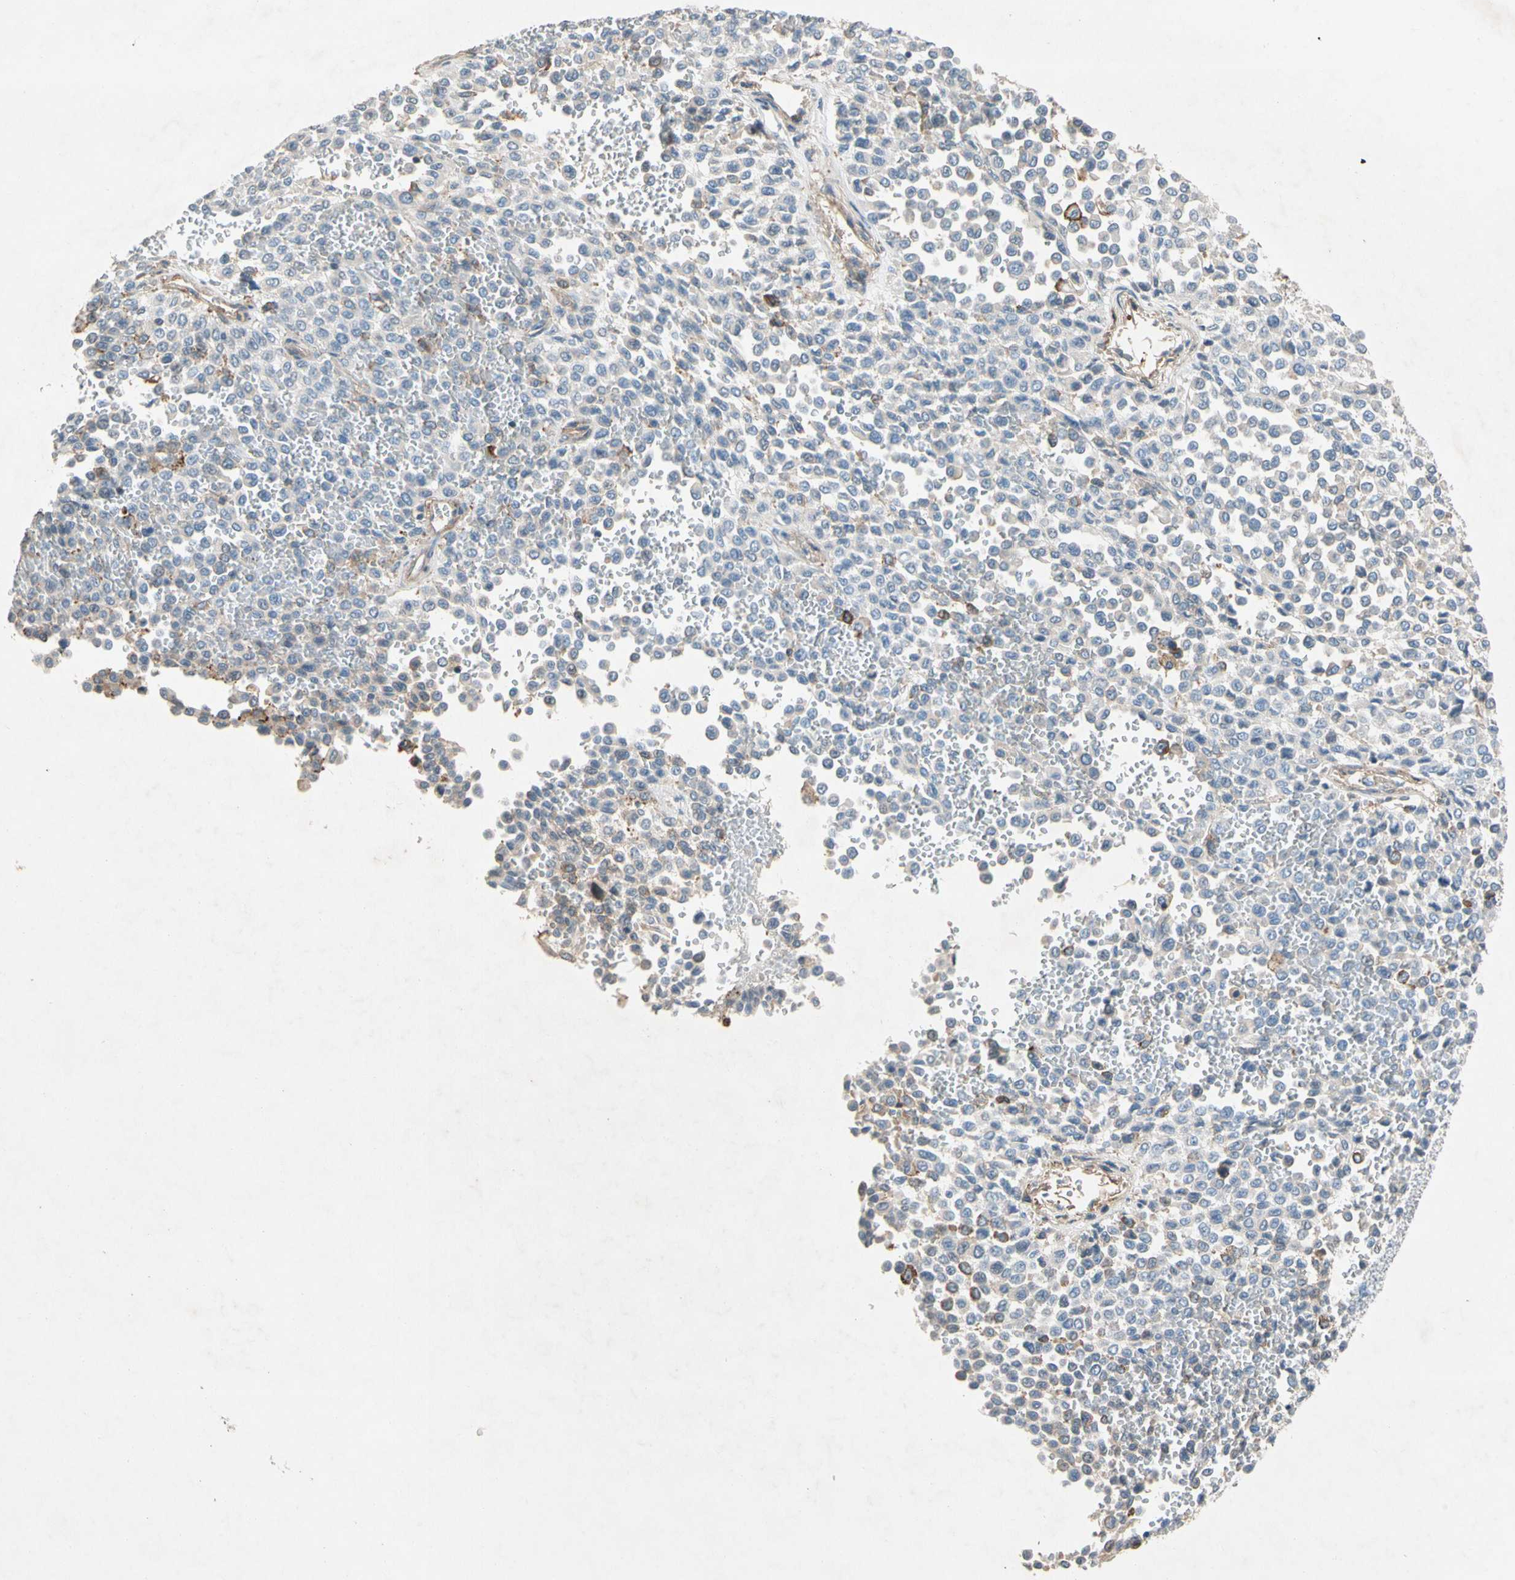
{"staining": {"intensity": "weak", "quantity": "<25%", "location": "cytoplasmic/membranous"}, "tissue": "melanoma", "cell_type": "Tumor cells", "image_type": "cancer", "snomed": [{"axis": "morphology", "description": "Malignant melanoma, Metastatic site"}, {"axis": "topography", "description": "Pancreas"}], "caption": "A photomicrograph of malignant melanoma (metastatic site) stained for a protein displays no brown staining in tumor cells. (Brightfield microscopy of DAB immunohistochemistry at high magnification).", "gene": "NDFIP2", "patient": {"sex": "female", "age": 30}}